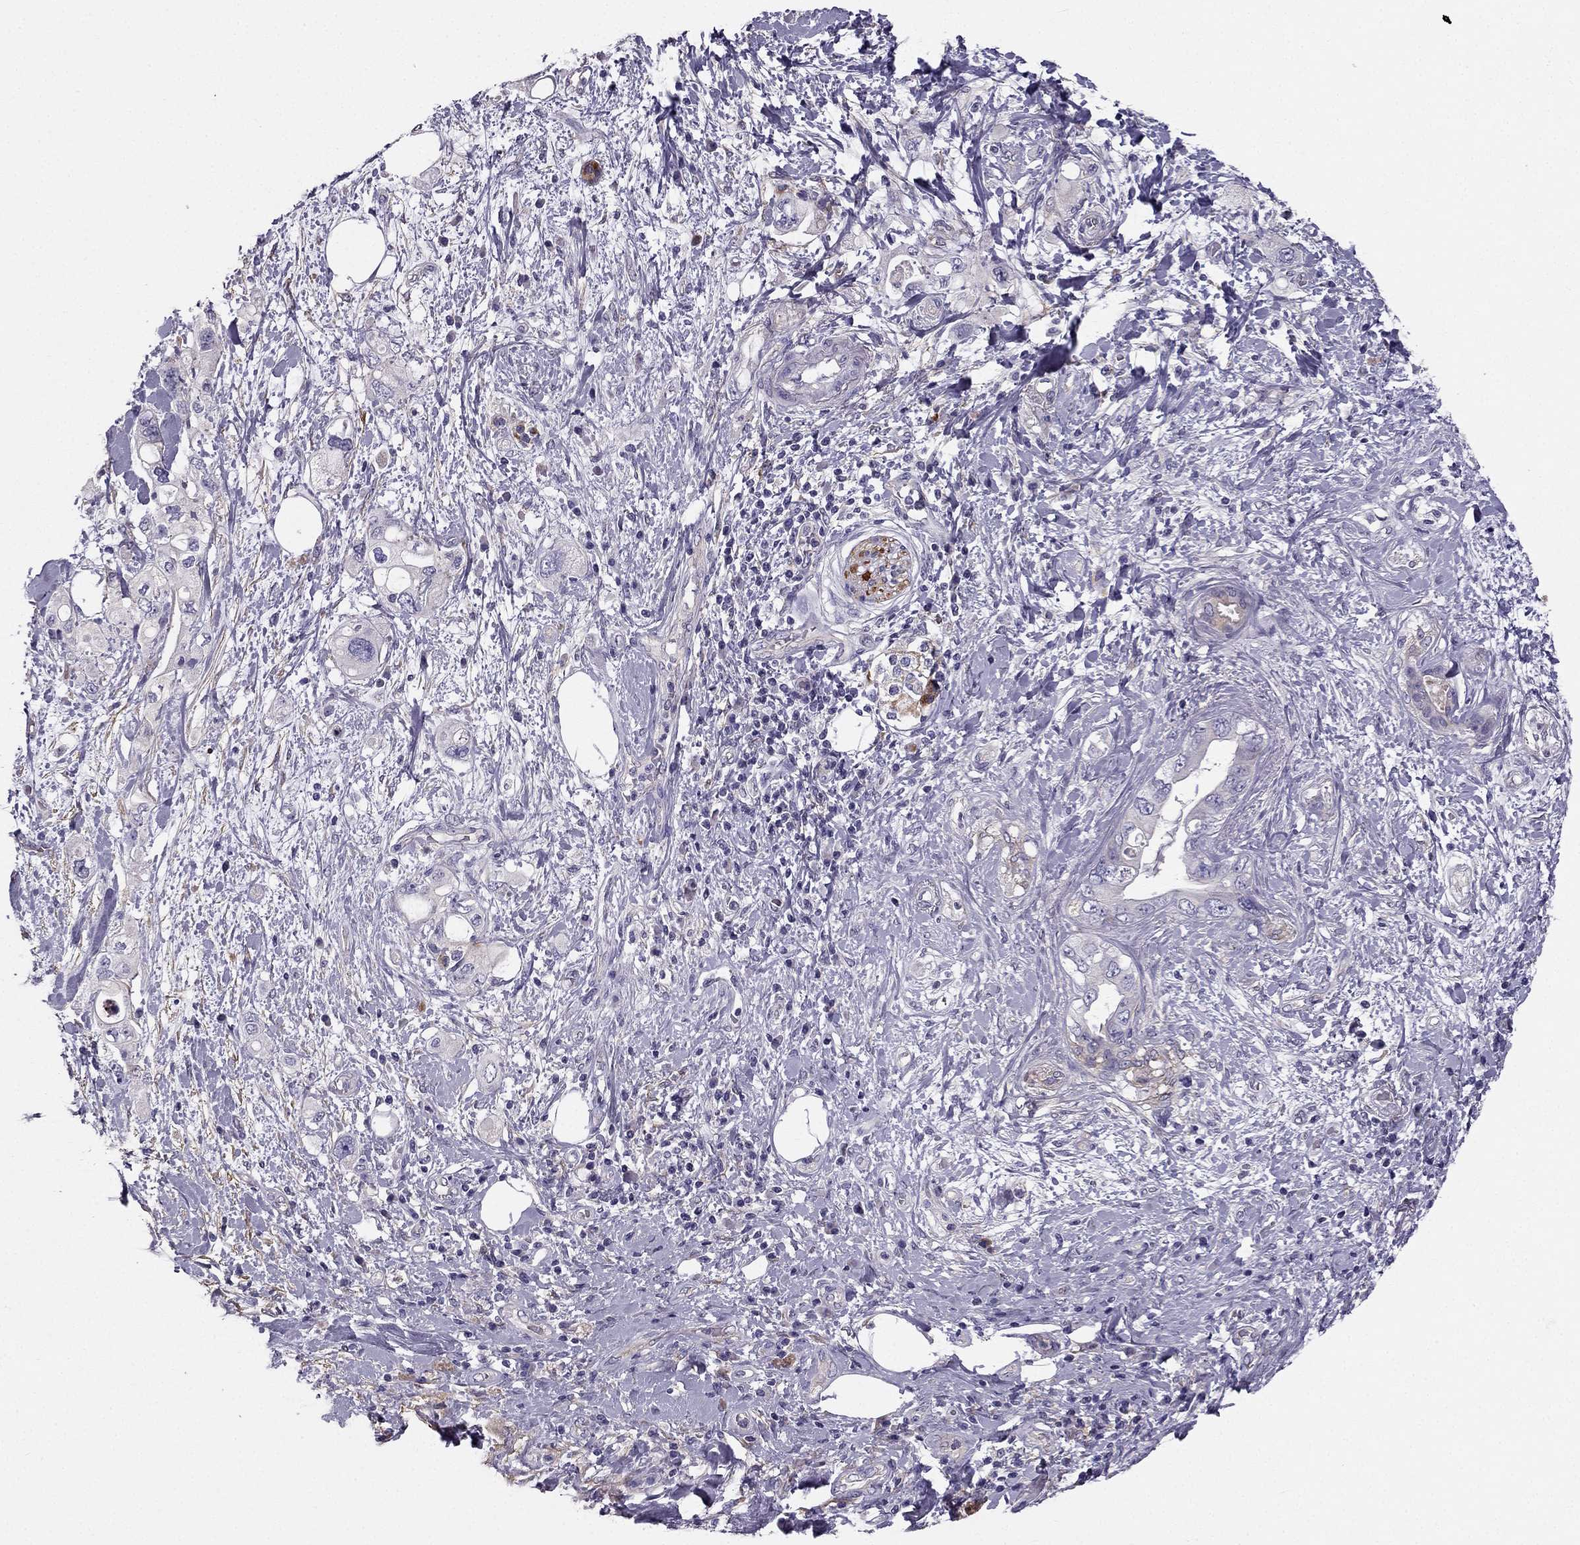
{"staining": {"intensity": "negative", "quantity": "none", "location": "none"}, "tissue": "pancreatic cancer", "cell_type": "Tumor cells", "image_type": "cancer", "snomed": [{"axis": "morphology", "description": "Adenocarcinoma, NOS"}, {"axis": "topography", "description": "Pancreas"}], "caption": "The photomicrograph reveals no significant expression in tumor cells of adenocarcinoma (pancreatic). The staining is performed using DAB brown chromogen with nuclei counter-stained in using hematoxylin.", "gene": "SYT5", "patient": {"sex": "female", "age": 56}}